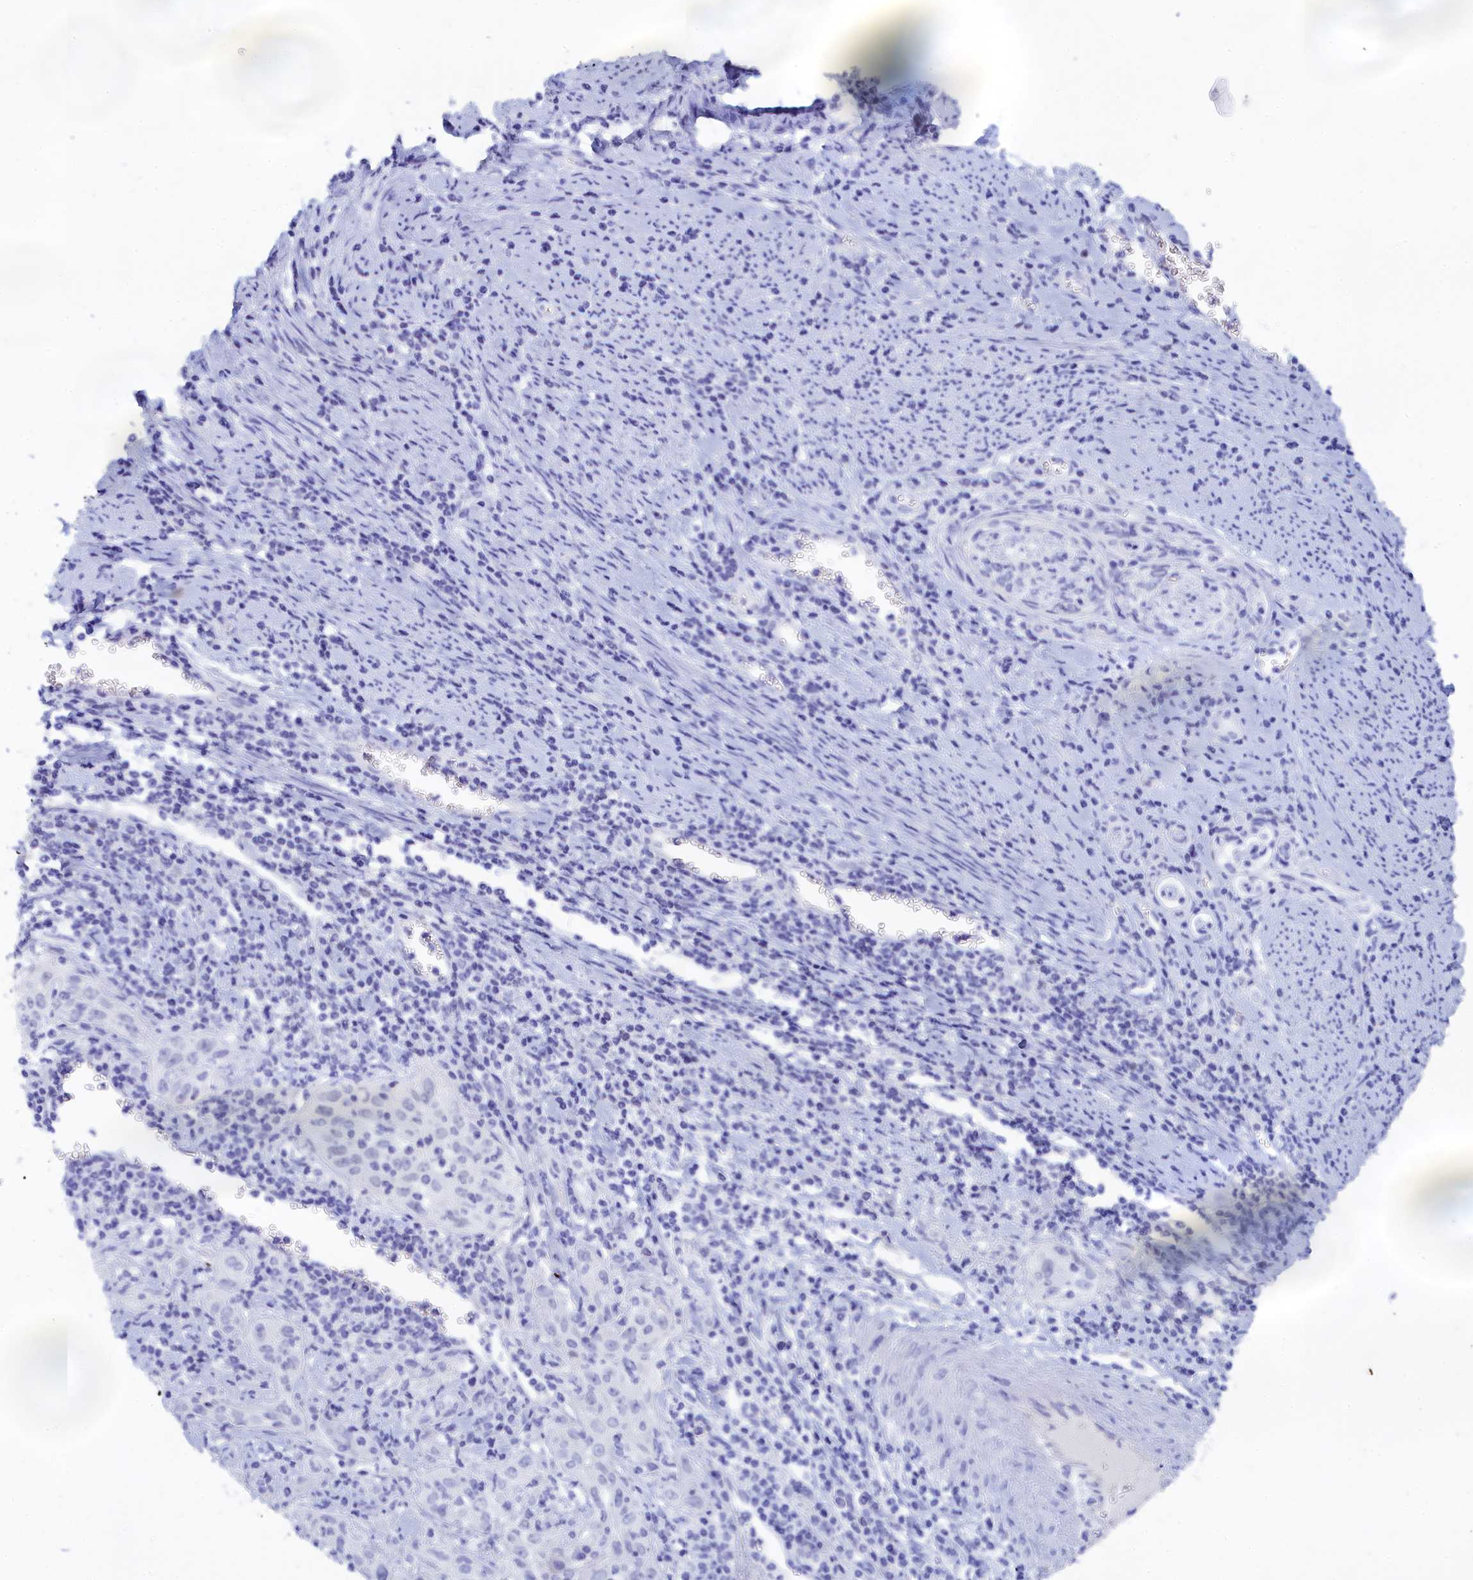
{"staining": {"intensity": "negative", "quantity": "none", "location": "none"}, "tissue": "cervical cancer", "cell_type": "Tumor cells", "image_type": "cancer", "snomed": [{"axis": "morphology", "description": "Squamous cell carcinoma, NOS"}, {"axis": "topography", "description": "Cervix"}], "caption": "A high-resolution photomicrograph shows immunohistochemistry staining of cervical cancer, which reveals no significant positivity in tumor cells.", "gene": "TRIM10", "patient": {"sex": "female", "age": 57}}